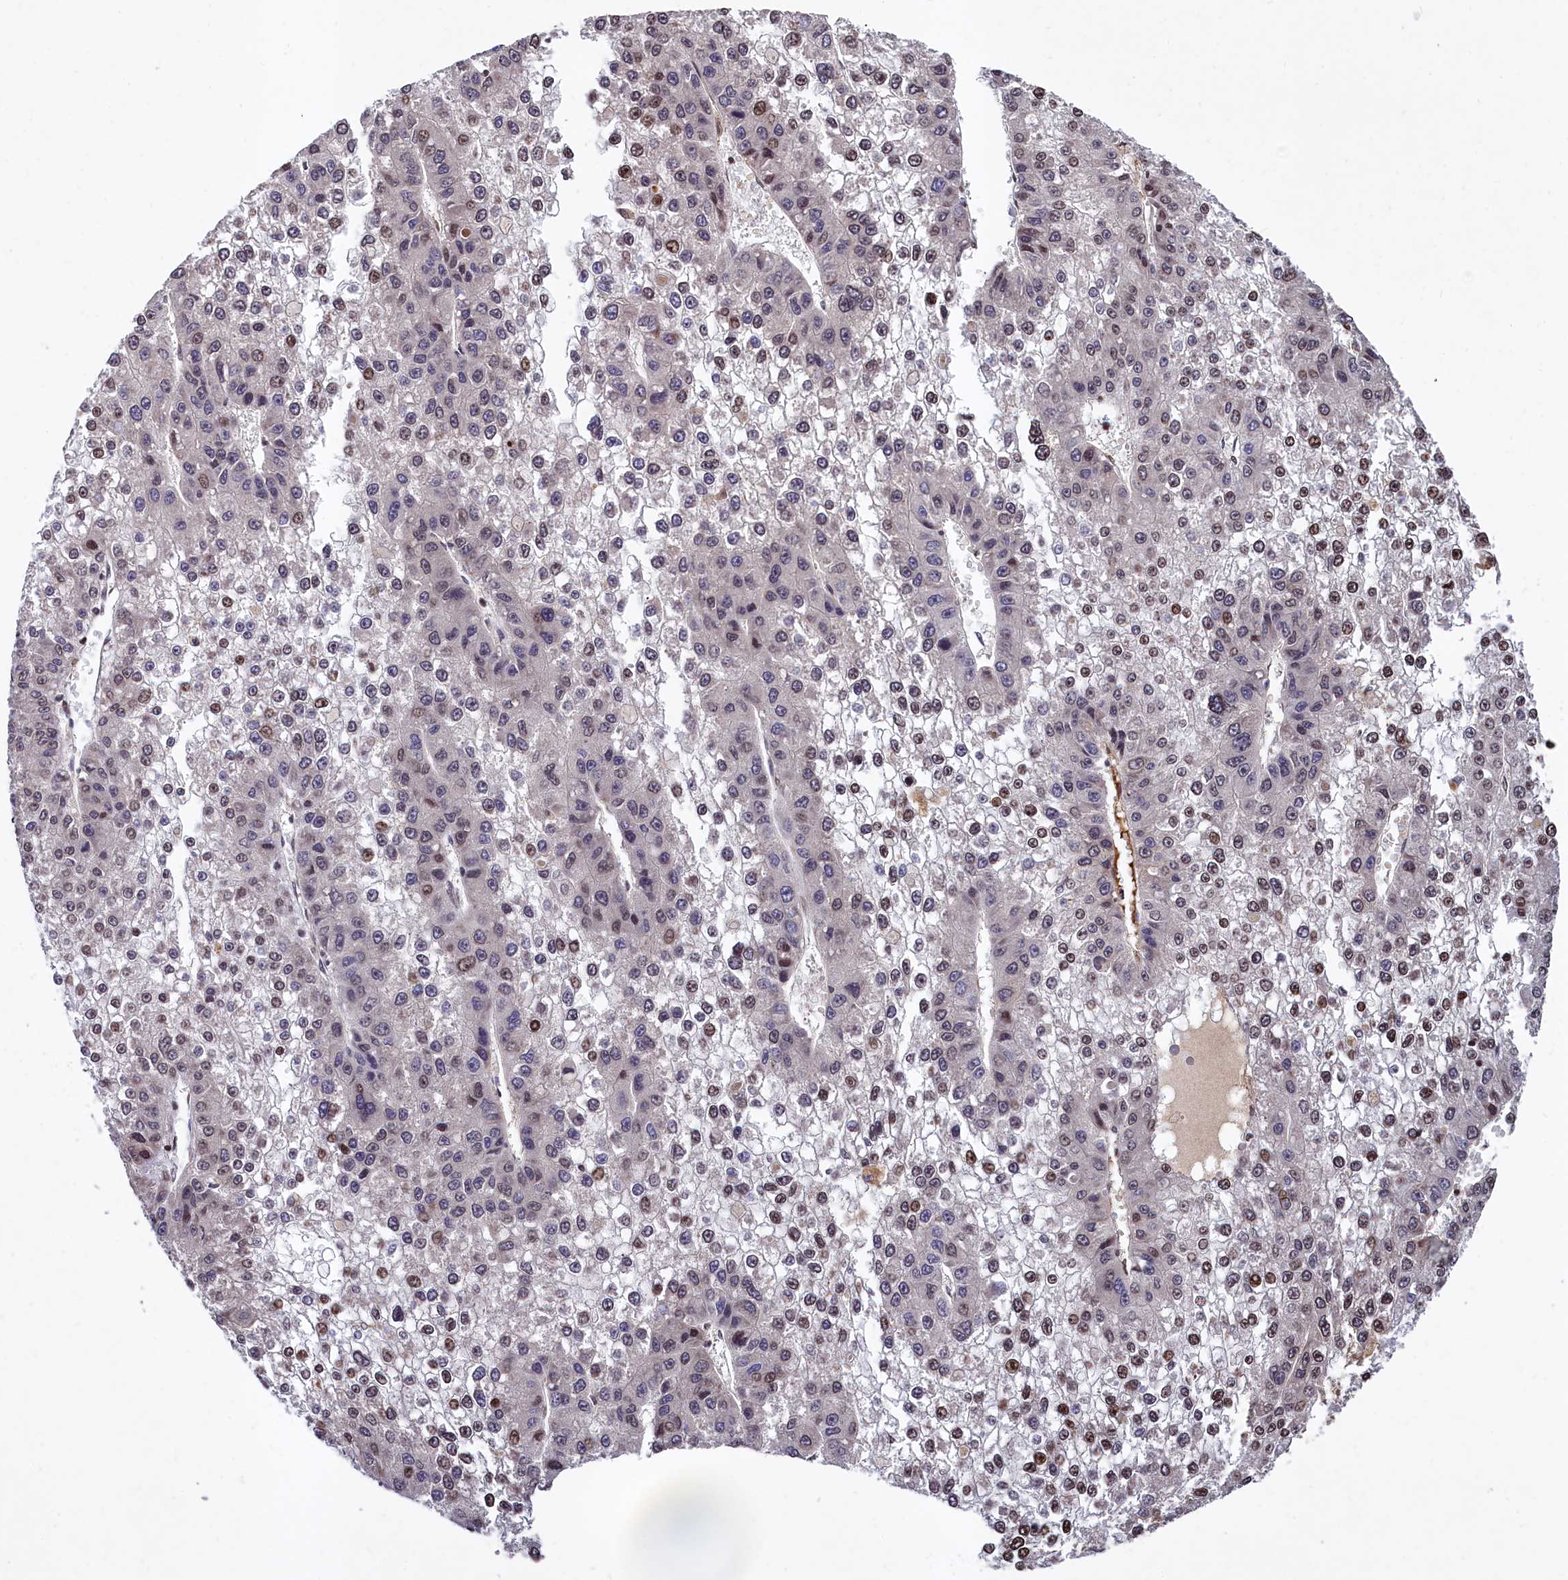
{"staining": {"intensity": "moderate", "quantity": "<25%", "location": "nuclear"}, "tissue": "liver cancer", "cell_type": "Tumor cells", "image_type": "cancer", "snomed": [{"axis": "morphology", "description": "Carcinoma, Hepatocellular, NOS"}, {"axis": "topography", "description": "Liver"}], "caption": "Brown immunohistochemical staining in hepatocellular carcinoma (liver) demonstrates moderate nuclear expression in approximately <25% of tumor cells. (IHC, brightfield microscopy, high magnification).", "gene": "FAM217B", "patient": {"sex": "female", "age": 73}}